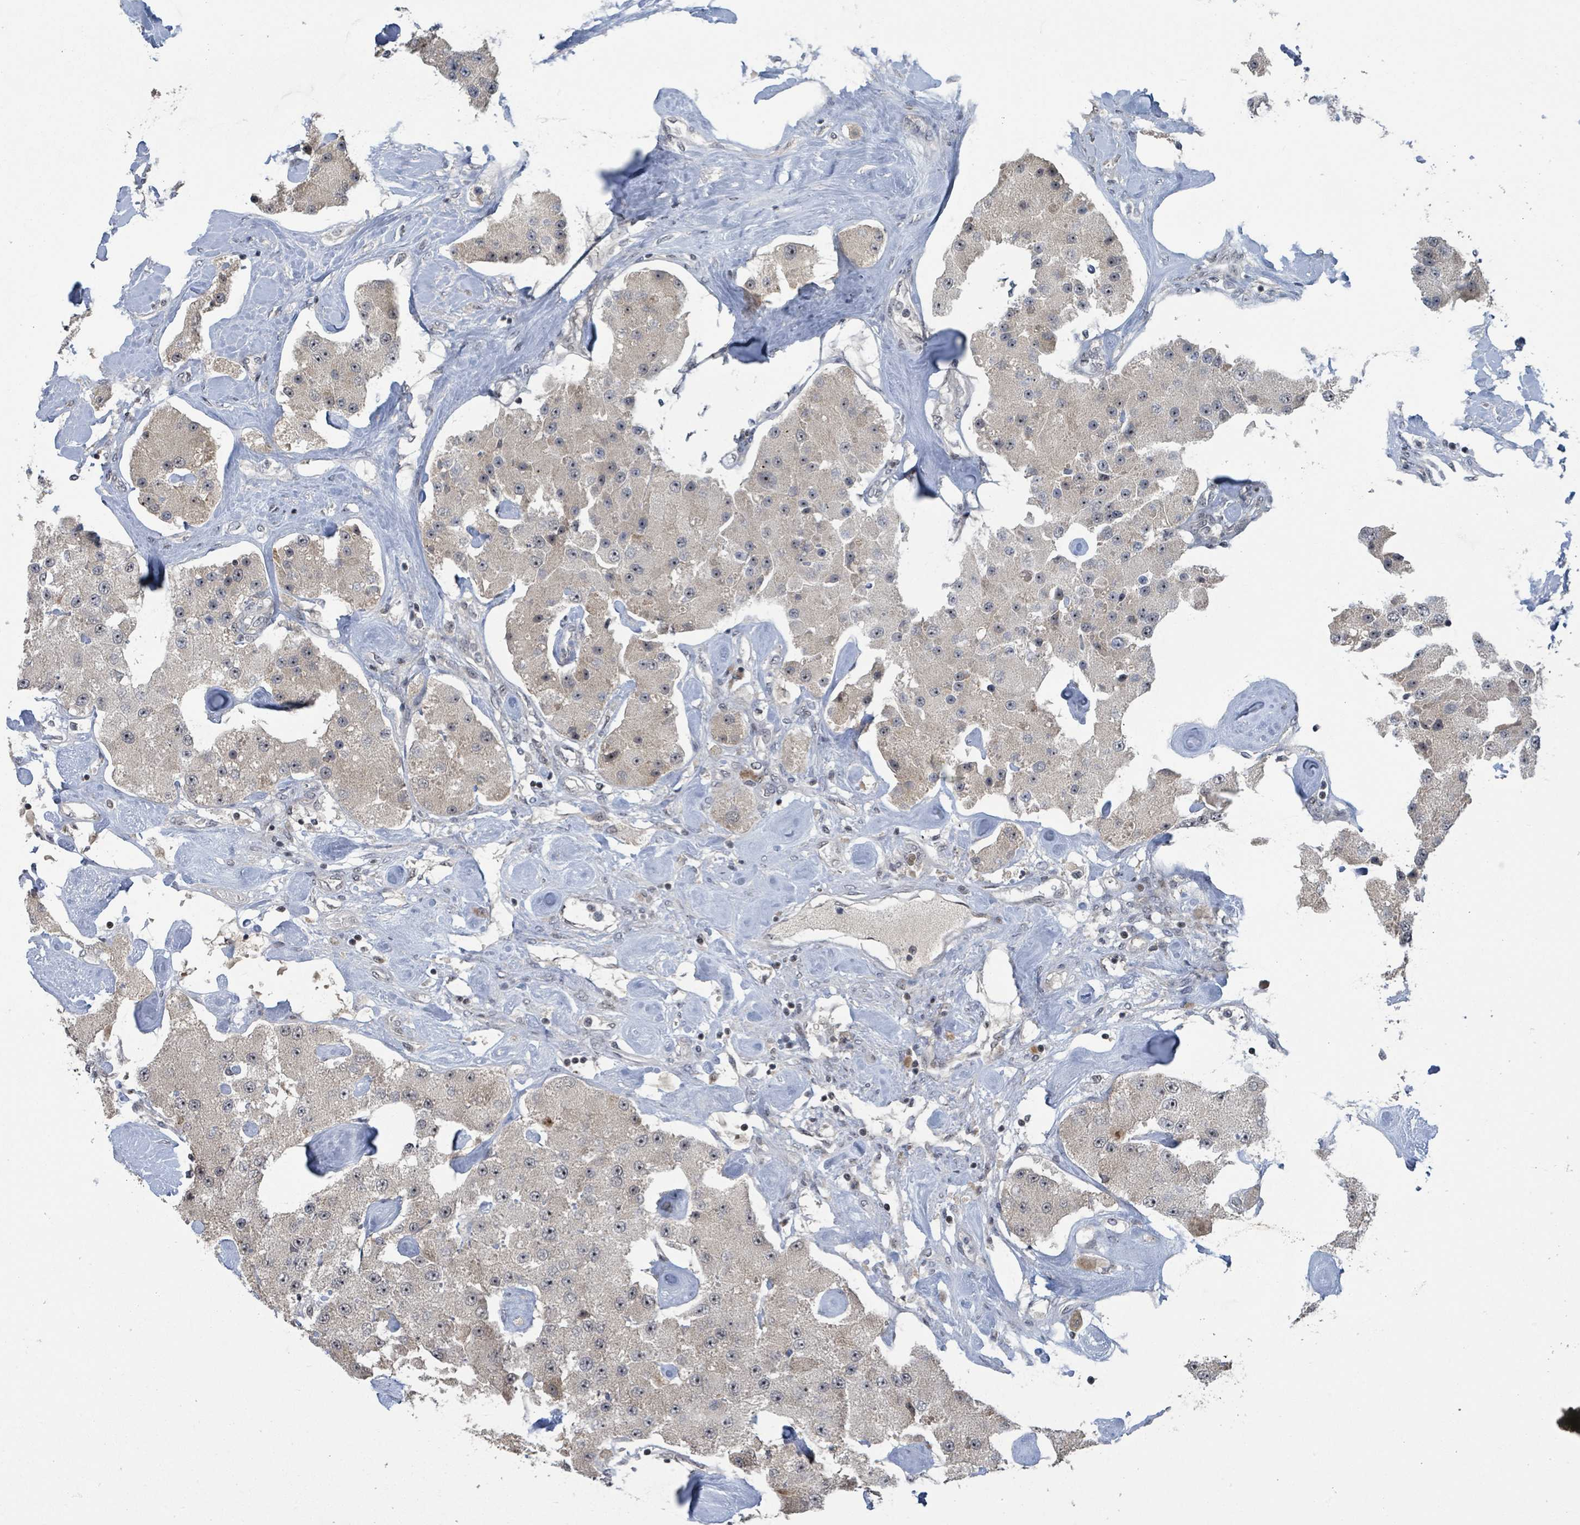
{"staining": {"intensity": "weak", "quantity": ">75%", "location": "nuclear"}, "tissue": "carcinoid", "cell_type": "Tumor cells", "image_type": "cancer", "snomed": [{"axis": "morphology", "description": "Carcinoid, malignant, NOS"}, {"axis": "topography", "description": "Pancreas"}], "caption": "Protein expression analysis of malignant carcinoid displays weak nuclear staining in approximately >75% of tumor cells.", "gene": "ZBTB14", "patient": {"sex": "male", "age": 41}}